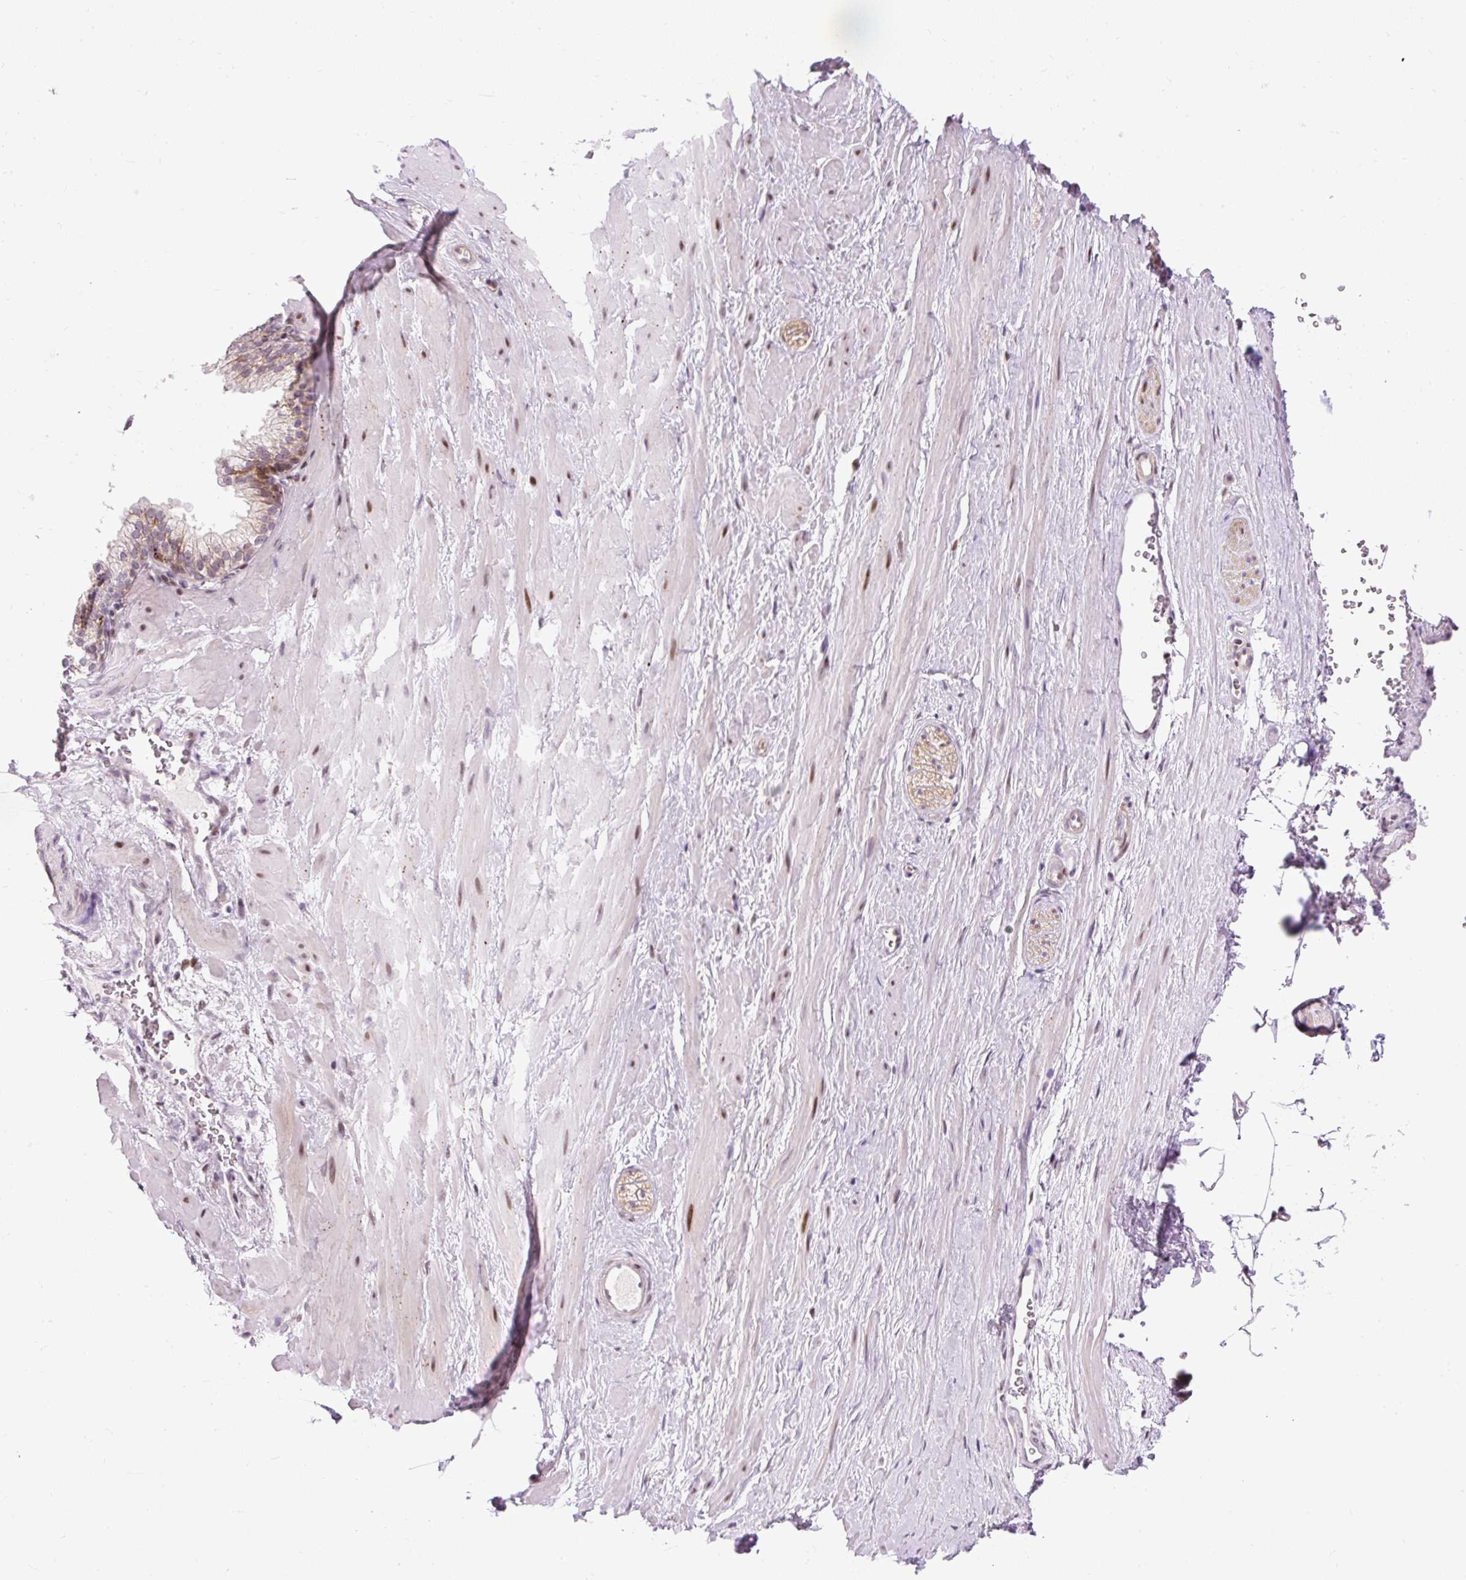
{"staining": {"intensity": "negative", "quantity": "none", "location": "none"}, "tissue": "adipose tissue", "cell_type": "Adipocytes", "image_type": "normal", "snomed": [{"axis": "morphology", "description": "Normal tissue, NOS"}, {"axis": "topography", "description": "Prostate"}, {"axis": "topography", "description": "Peripheral nerve tissue"}], "caption": "Immunohistochemistry (IHC) of benign human adipose tissue exhibits no expression in adipocytes.", "gene": "ARHGEF18", "patient": {"sex": "male", "age": 61}}